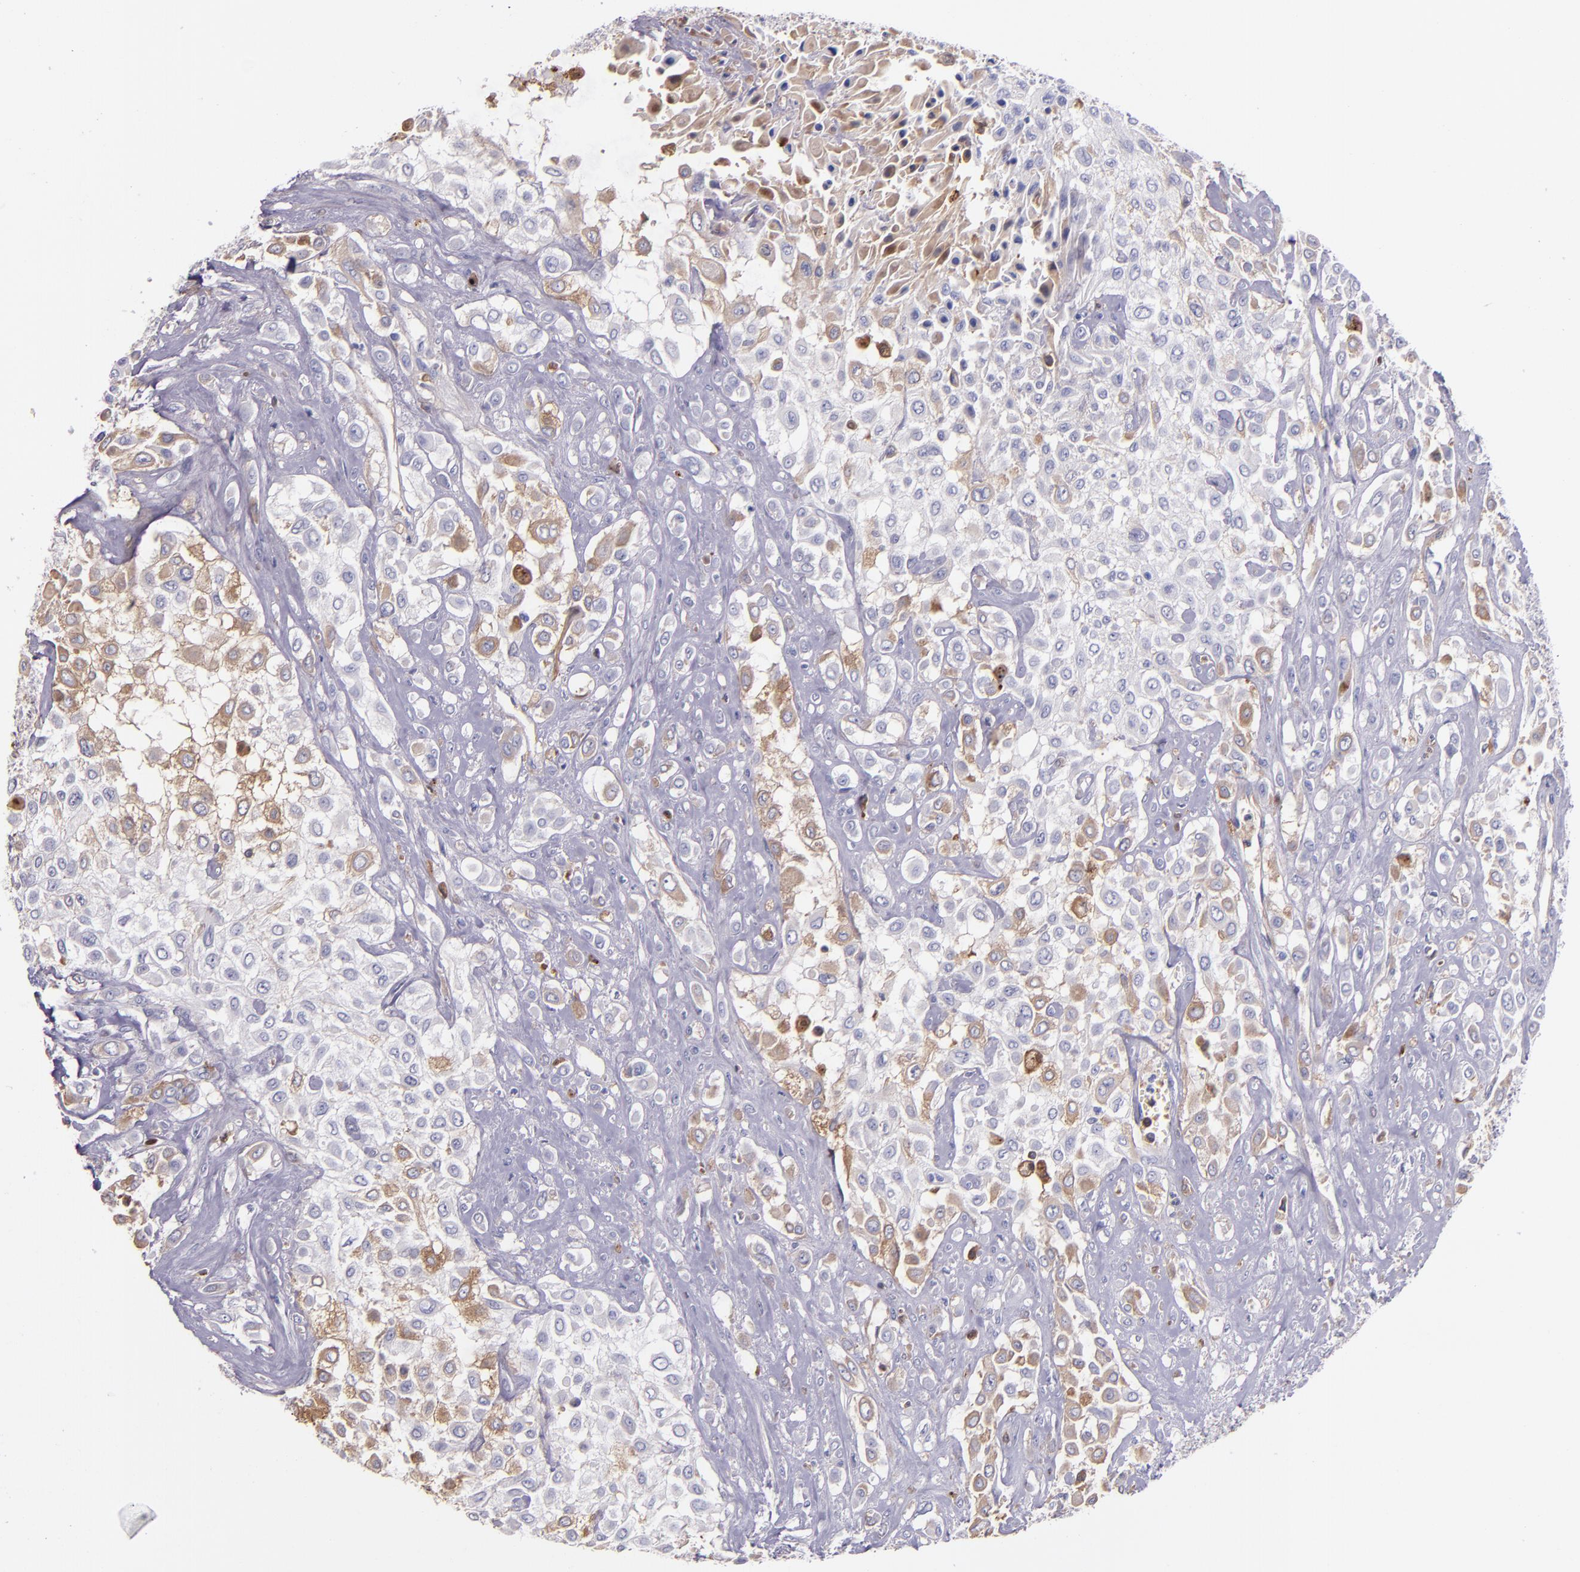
{"staining": {"intensity": "weak", "quantity": "25%-75%", "location": "cytoplasmic/membranous"}, "tissue": "urothelial cancer", "cell_type": "Tumor cells", "image_type": "cancer", "snomed": [{"axis": "morphology", "description": "Urothelial carcinoma, High grade"}, {"axis": "topography", "description": "Urinary bladder"}], "caption": "There is low levels of weak cytoplasmic/membranous positivity in tumor cells of urothelial cancer, as demonstrated by immunohistochemical staining (brown color).", "gene": "KNG1", "patient": {"sex": "male", "age": 57}}